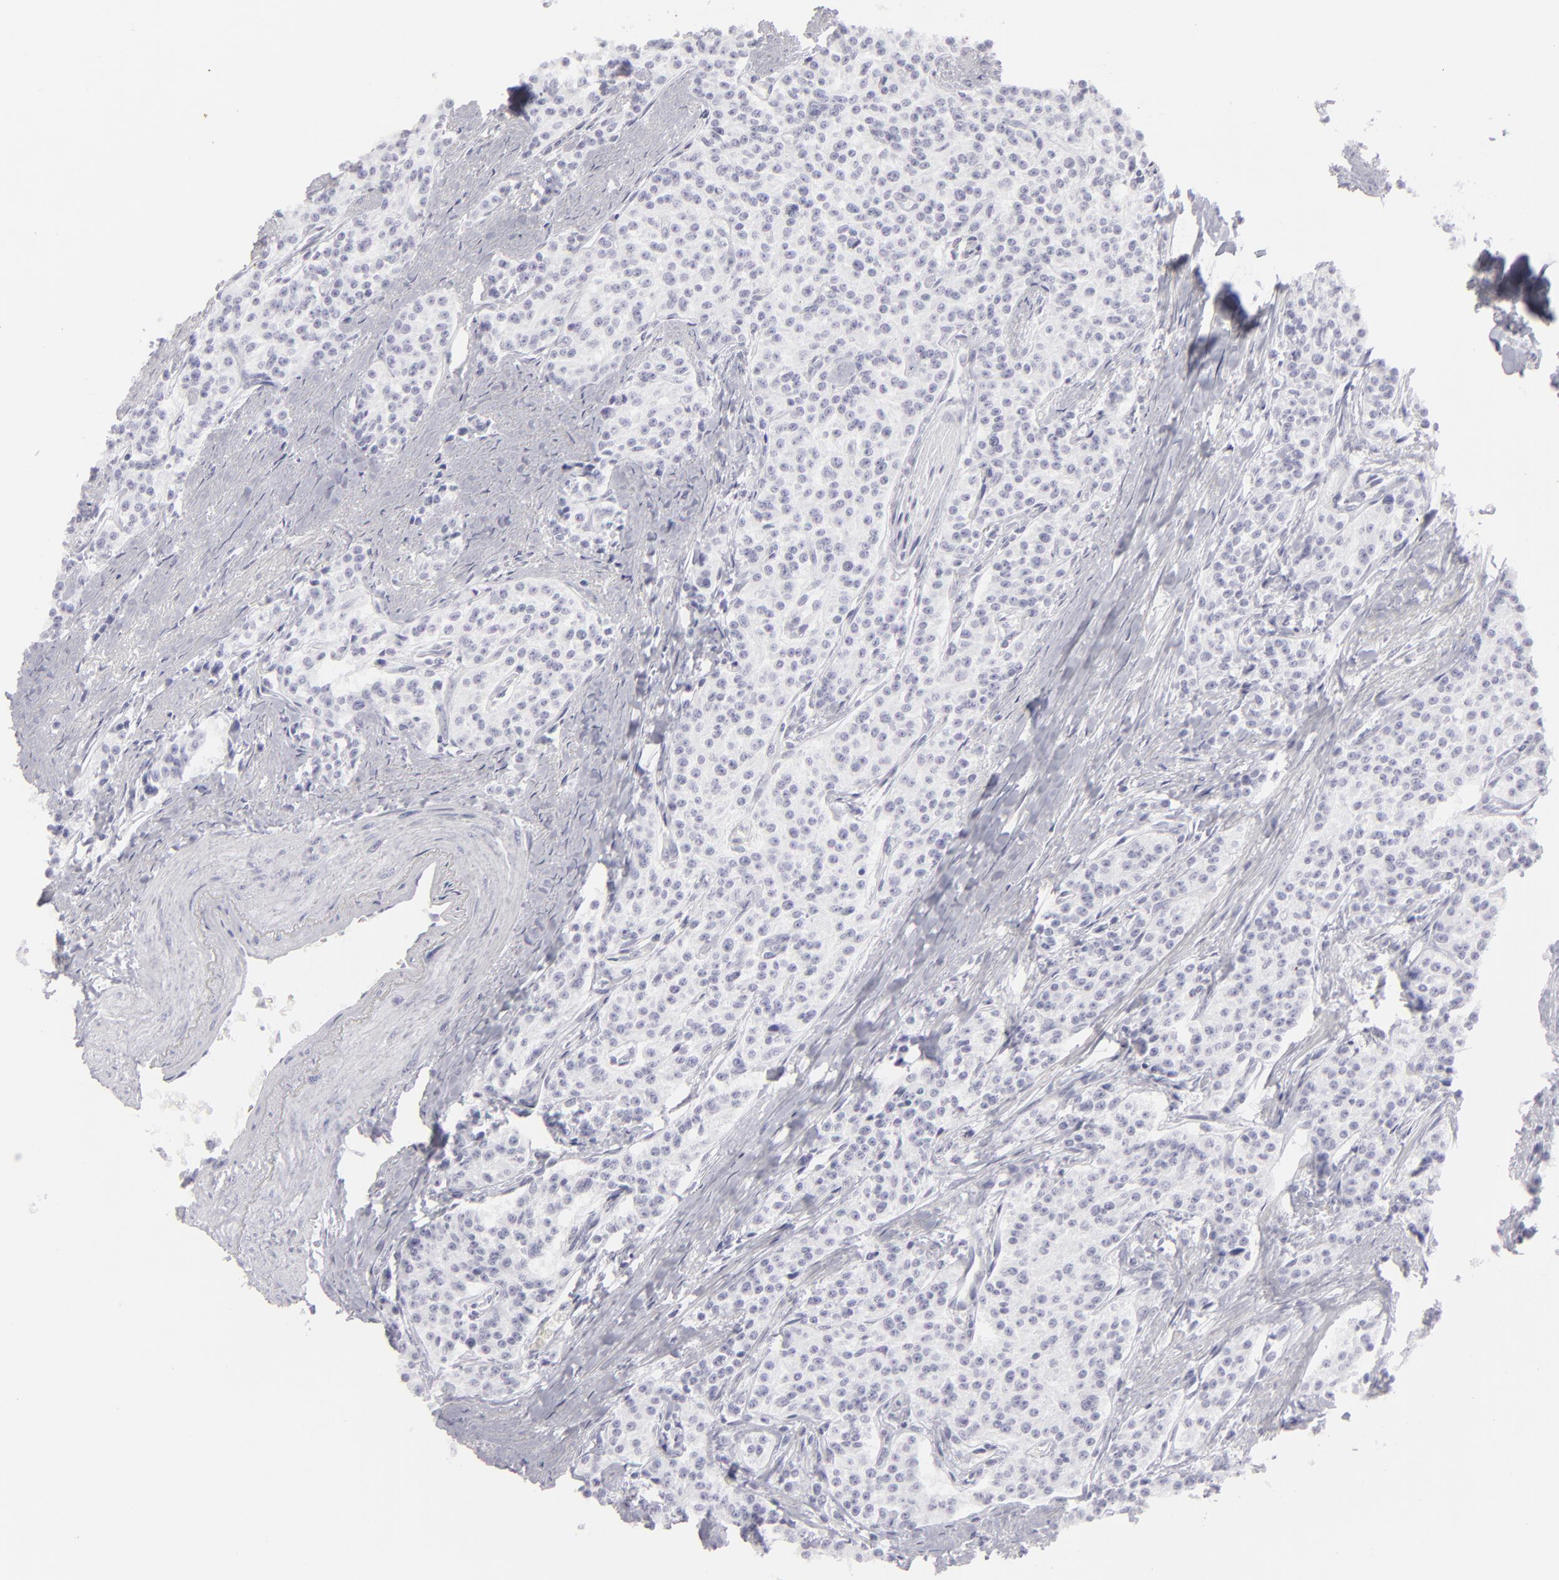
{"staining": {"intensity": "negative", "quantity": "none", "location": "none"}, "tissue": "carcinoid", "cell_type": "Tumor cells", "image_type": "cancer", "snomed": [{"axis": "morphology", "description": "Carcinoid, malignant, NOS"}, {"axis": "topography", "description": "Stomach"}], "caption": "Tumor cells show no significant expression in carcinoid.", "gene": "KRT1", "patient": {"sex": "female", "age": 76}}